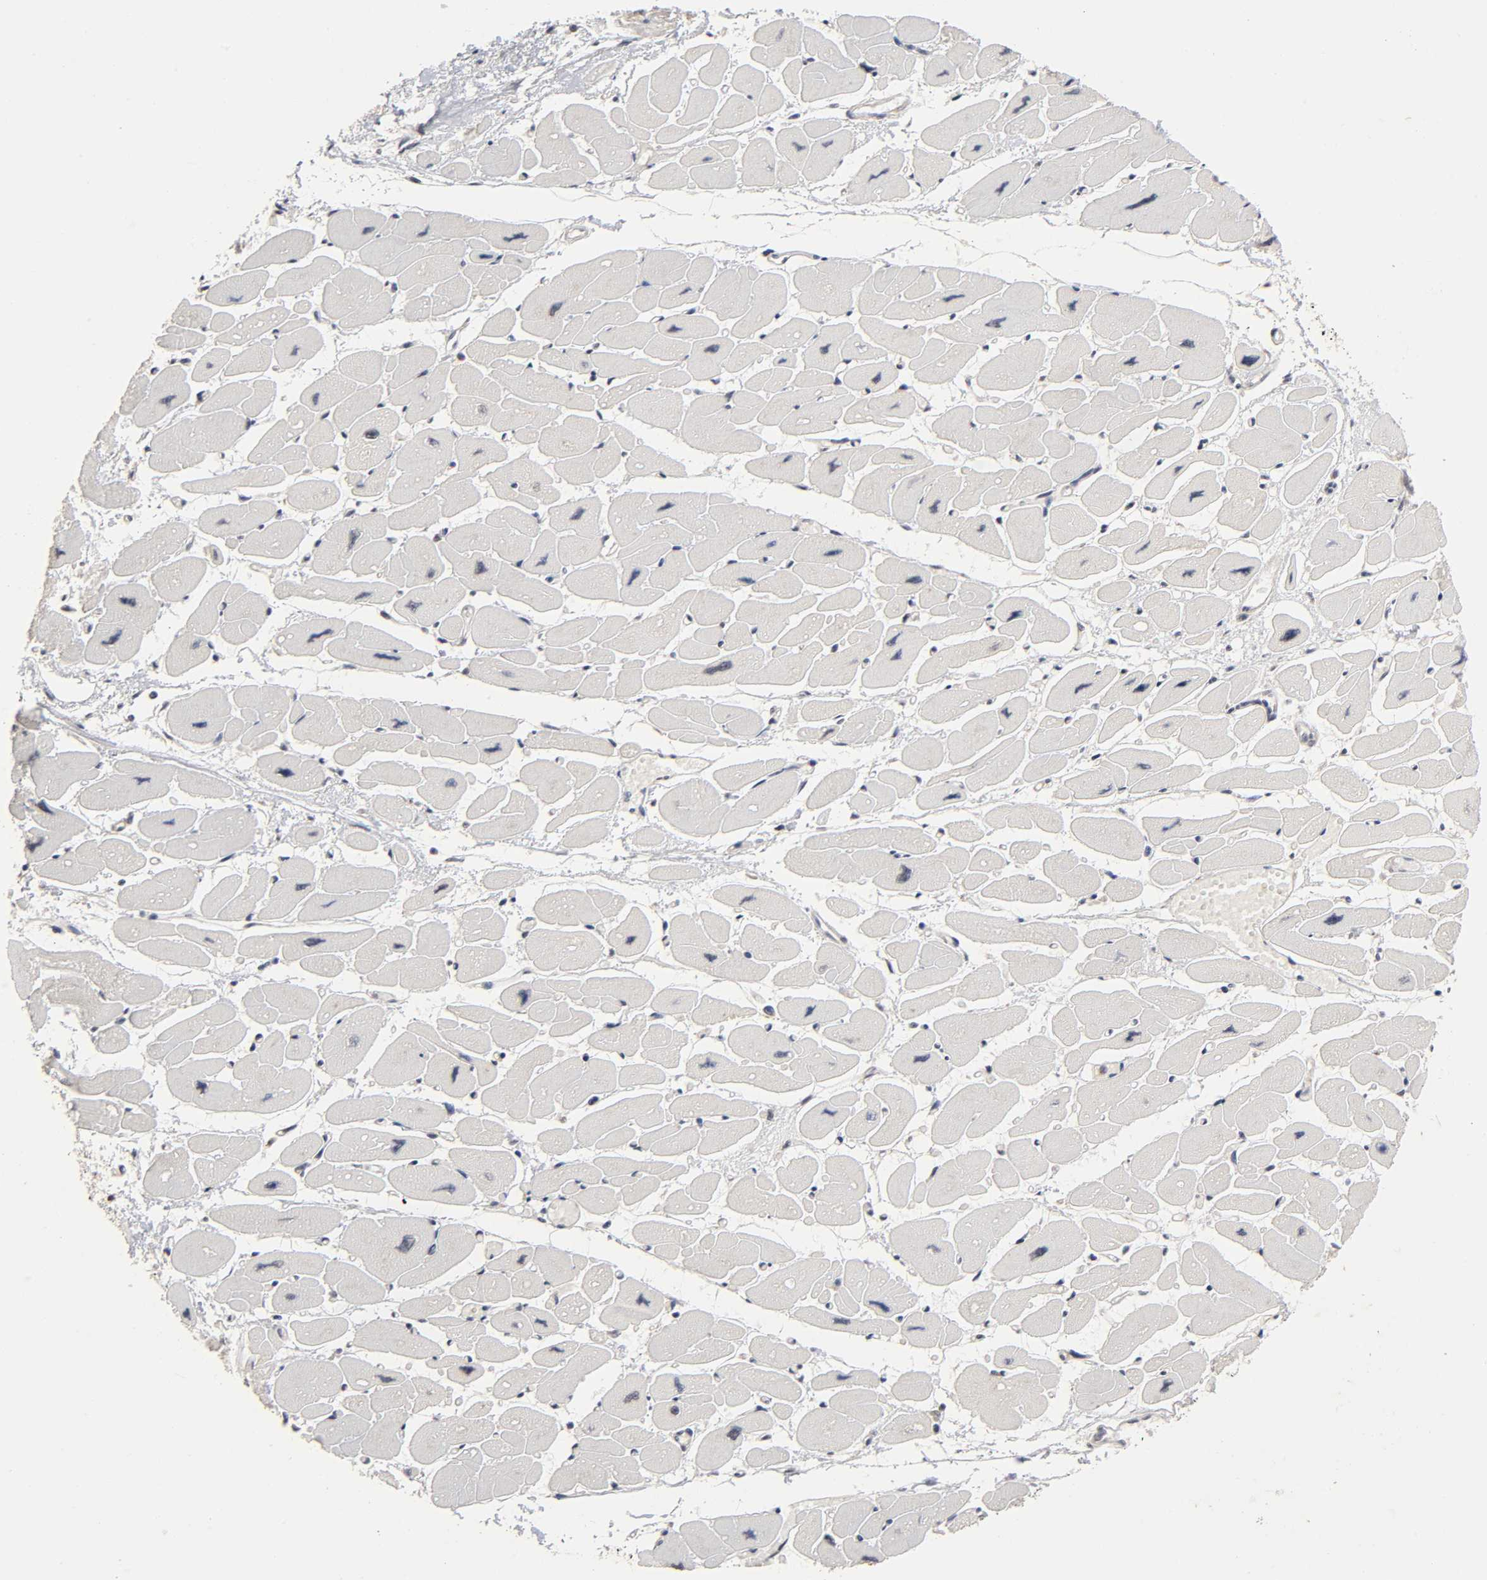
{"staining": {"intensity": "negative", "quantity": "none", "location": "none"}, "tissue": "heart muscle", "cell_type": "Cardiomyocytes", "image_type": "normal", "snomed": [{"axis": "morphology", "description": "Normal tissue, NOS"}, {"axis": "topography", "description": "Heart"}], "caption": "DAB (3,3'-diaminobenzidine) immunohistochemical staining of unremarkable heart muscle exhibits no significant expression in cardiomyocytes. (DAB (3,3'-diaminobenzidine) immunohistochemistry with hematoxylin counter stain).", "gene": "EP300", "patient": {"sex": "female", "age": 54}}